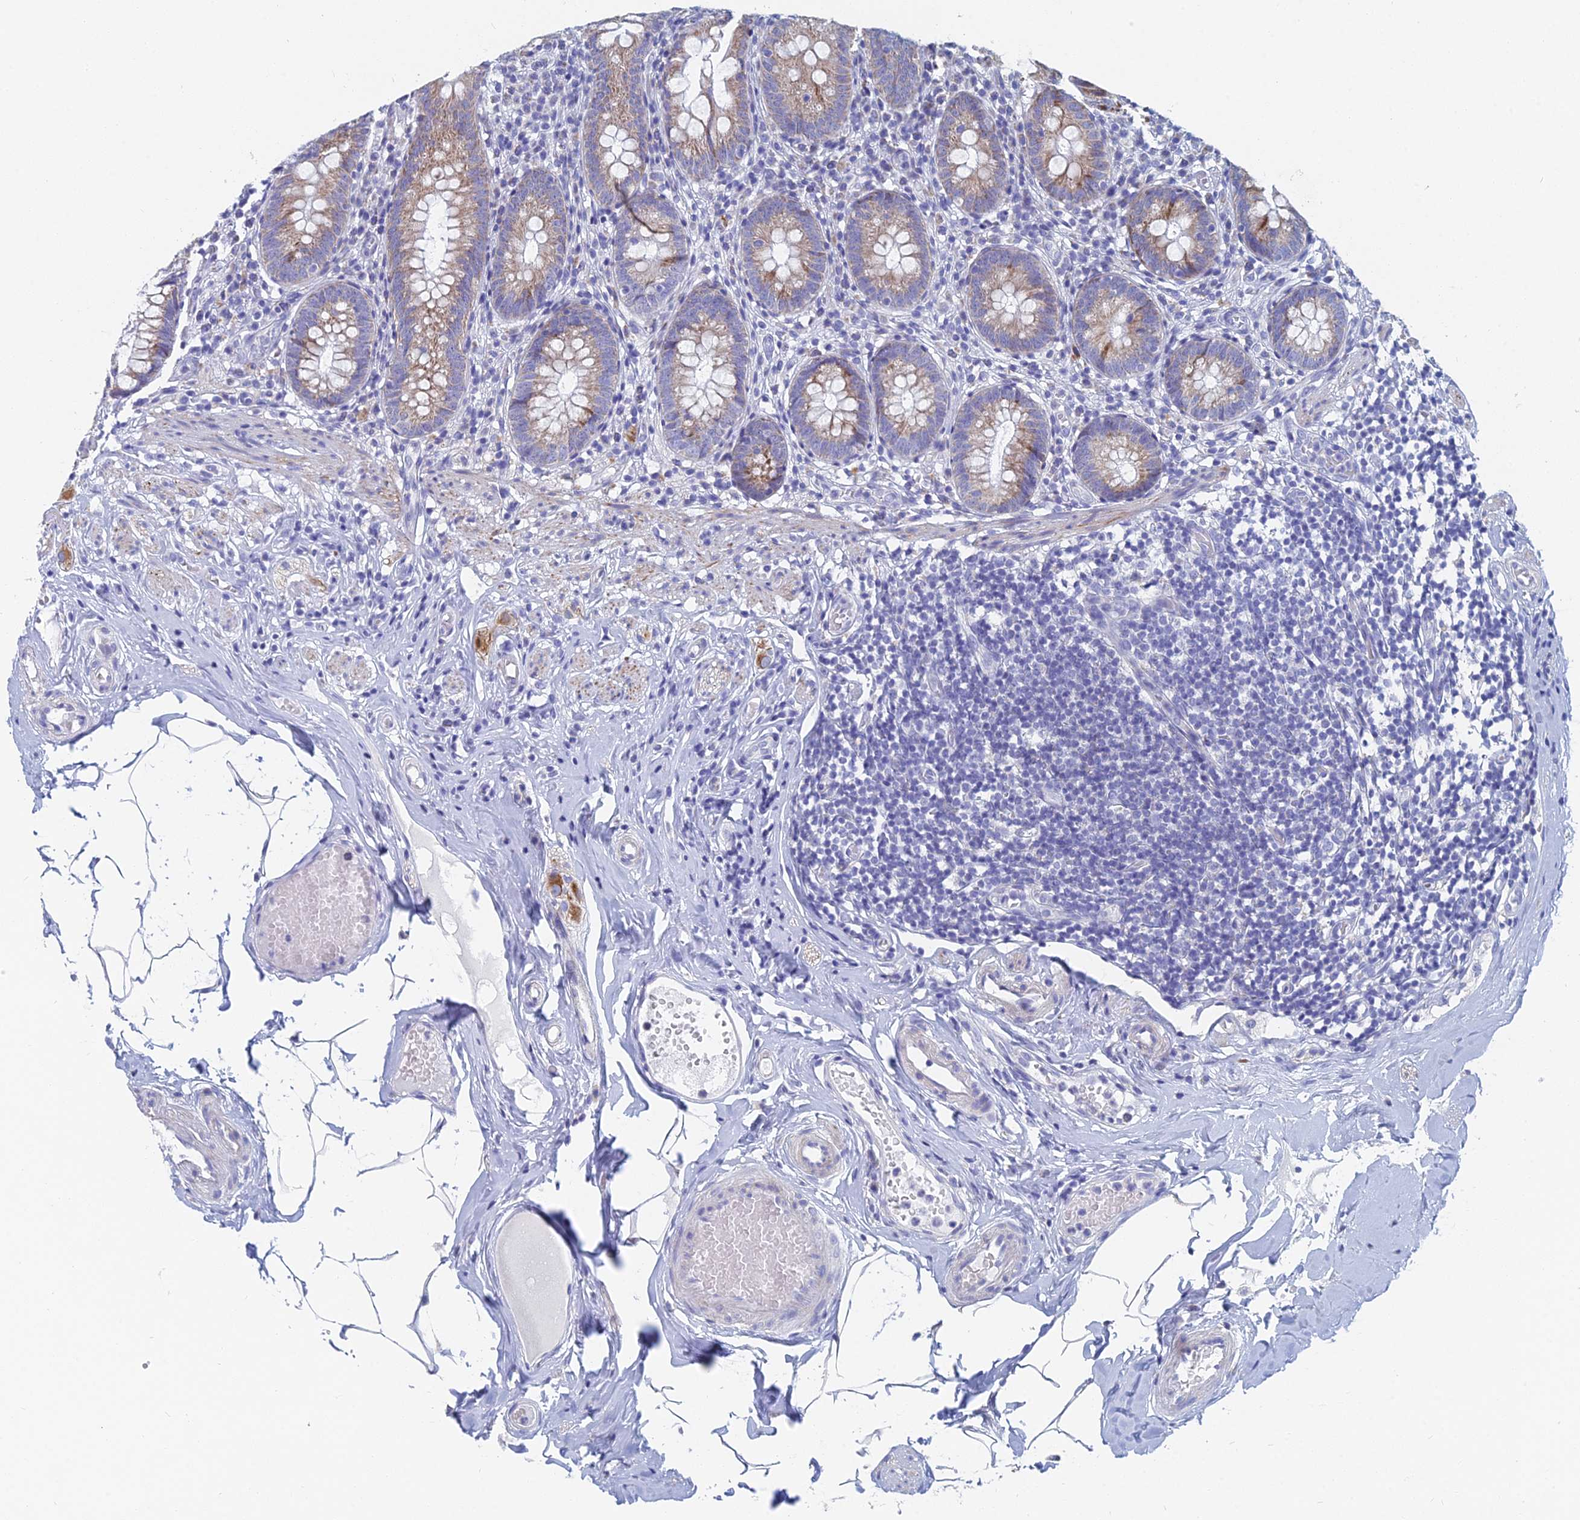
{"staining": {"intensity": "moderate", "quantity": ">75%", "location": "cytoplasmic/membranous"}, "tissue": "appendix", "cell_type": "Glandular cells", "image_type": "normal", "snomed": [{"axis": "morphology", "description": "Normal tissue, NOS"}, {"axis": "topography", "description": "Appendix"}], "caption": "Normal appendix displays moderate cytoplasmic/membranous expression in approximately >75% of glandular cells, visualized by immunohistochemistry.", "gene": "ACSM1", "patient": {"sex": "male", "age": 55}}